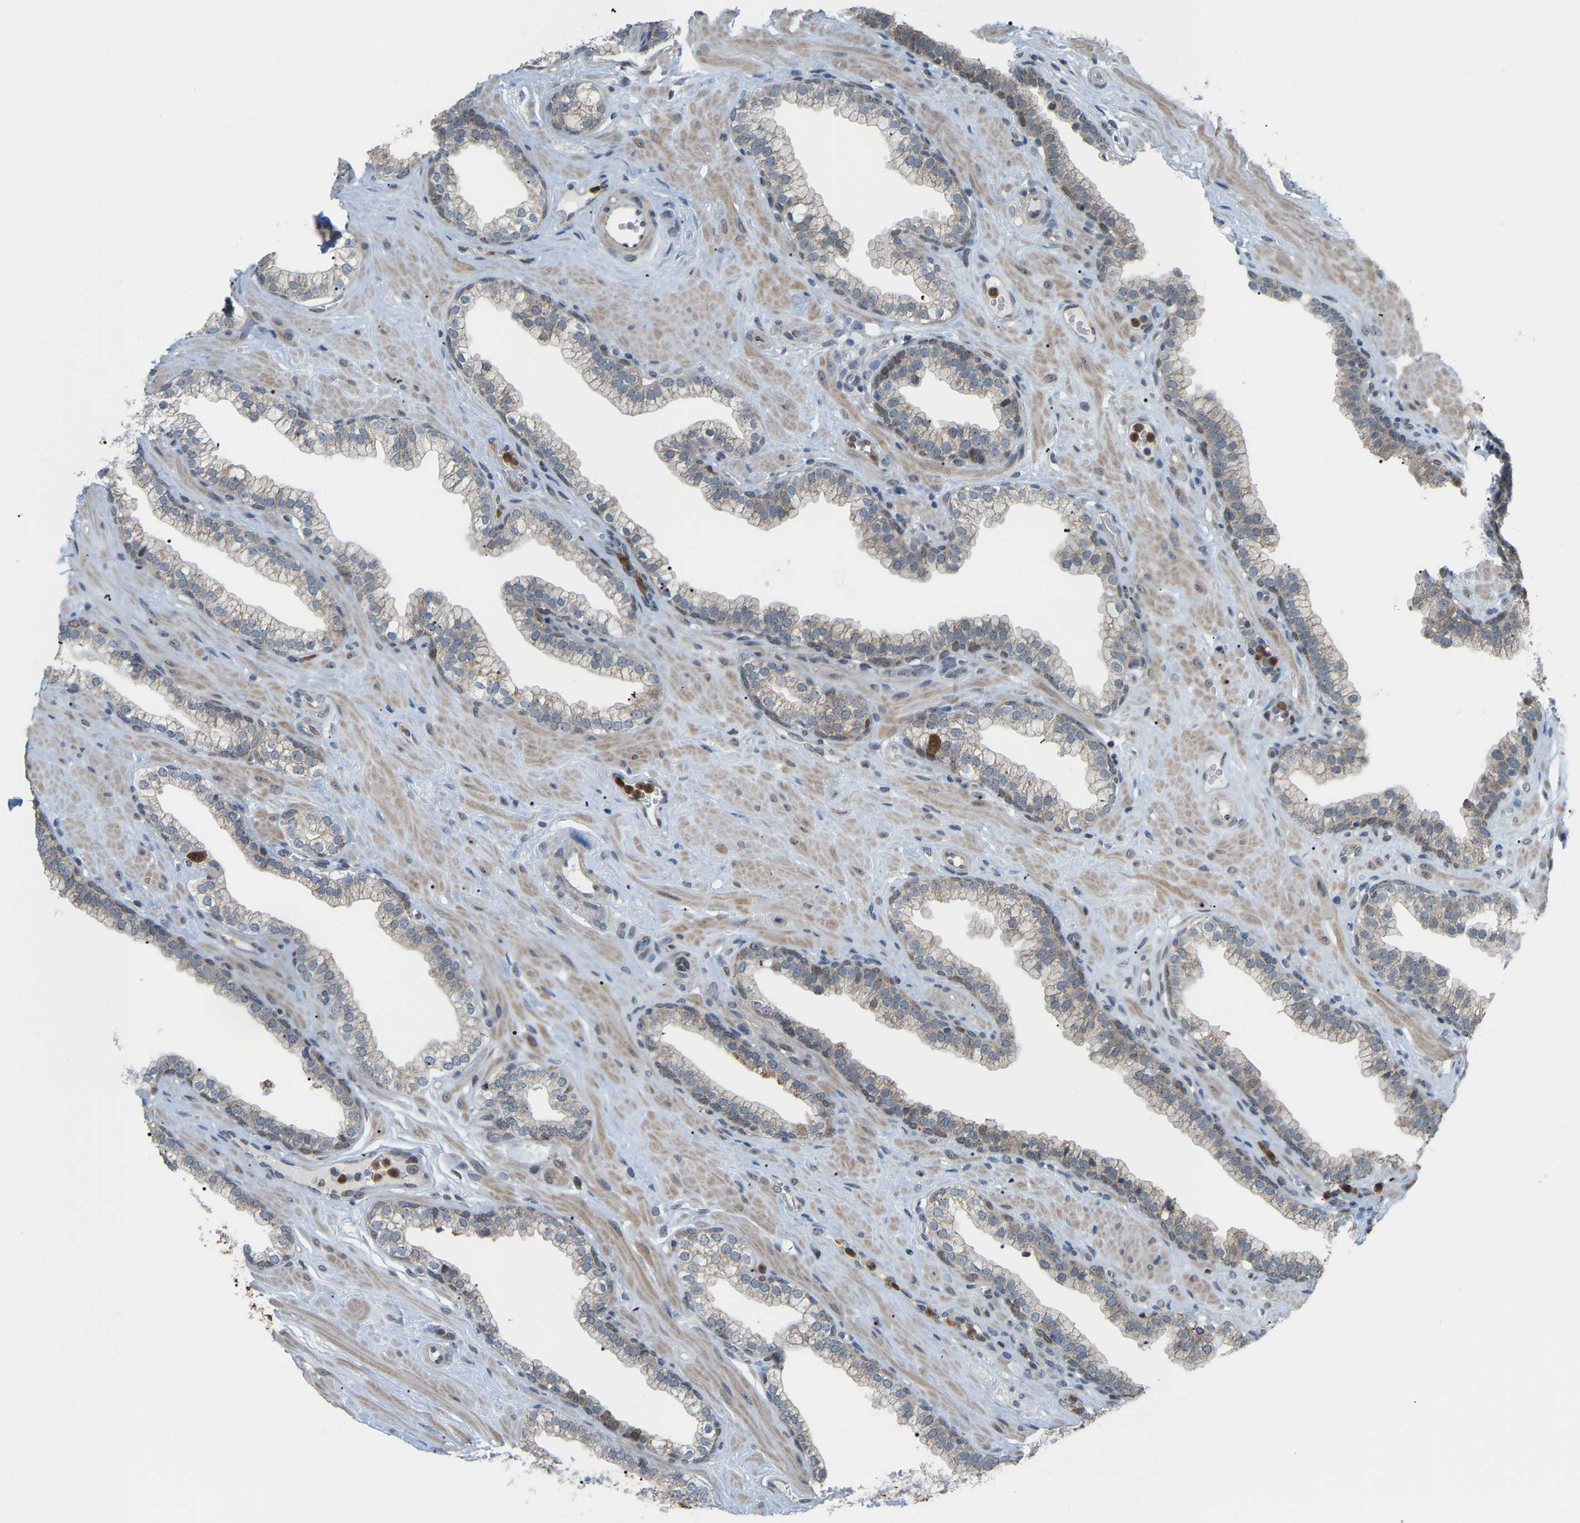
{"staining": {"intensity": "negative", "quantity": "none", "location": "none"}, "tissue": "prostate", "cell_type": "Glandular cells", "image_type": "normal", "snomed": [{"axis": "morphology", "description": "Normal tissue, NOS"}, {"axis": "morphology", "description": "Urothelial carcinoma, Low grade"}, {"axis": "topography", "description": "Urinary bladder"}, {"axis": "topography", "description": "Prostate"}], "caption": "Prostate stained for a protein using immunohistochemistry displays no expression glandular cells.", "gene": "CROT", "patient": {"sex": "male", "age": 60}}